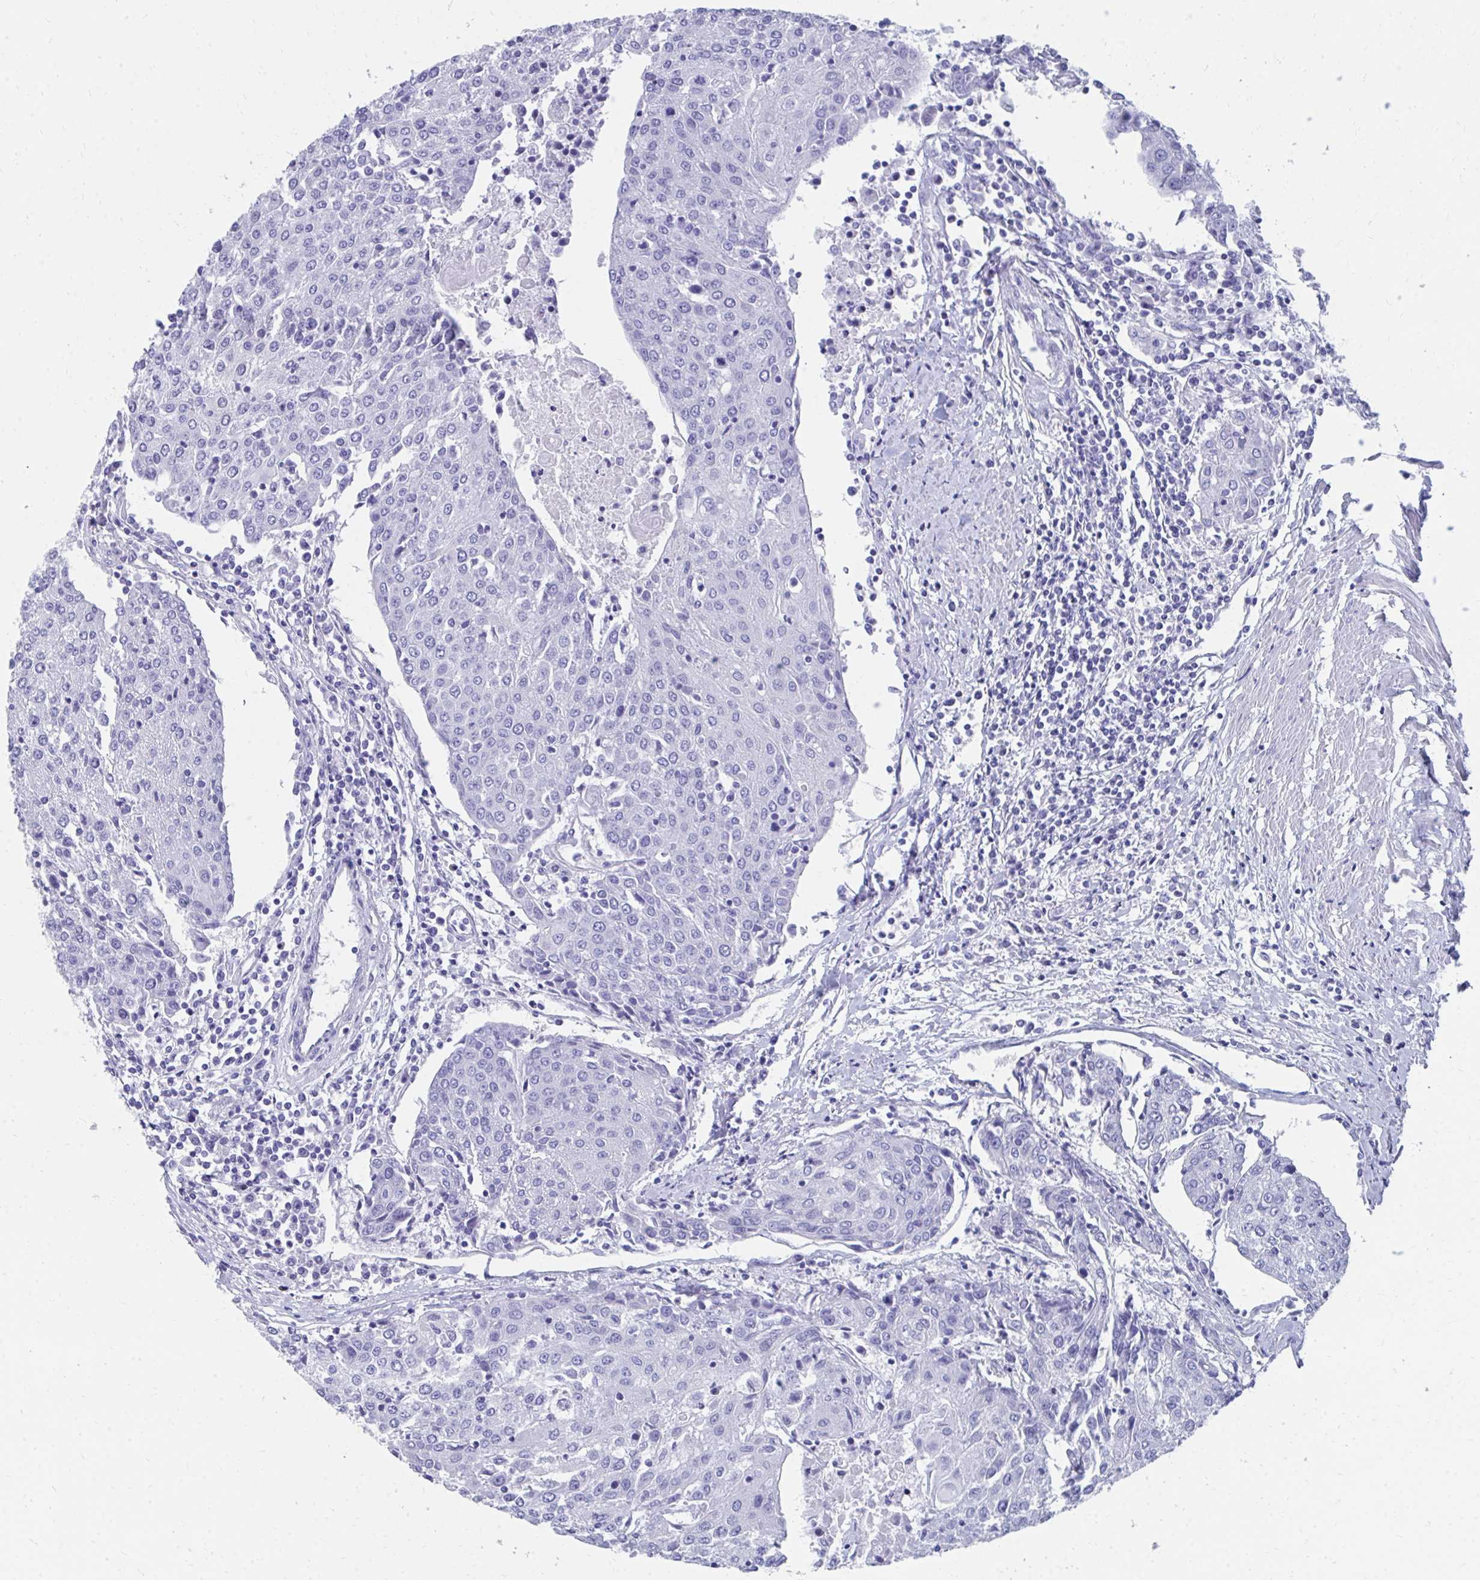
{"staining": {"intensity": "negative", "quantity": "none", "location": "none"}, "tissue": "urothelial cancer", "cell_type": "Tumor cells", "image_type": "cancer", "snomed": [{"axis": "morphology", "description": "Urothelial carcinoma, High grade"}, {"axis": "topography", "description": "Urinary bladder"}], "caption": "There is no significant staining in tumor cells of urothelial cancer.", "gene": "HGD", "patient": {"sex": "female", "age": 85}}